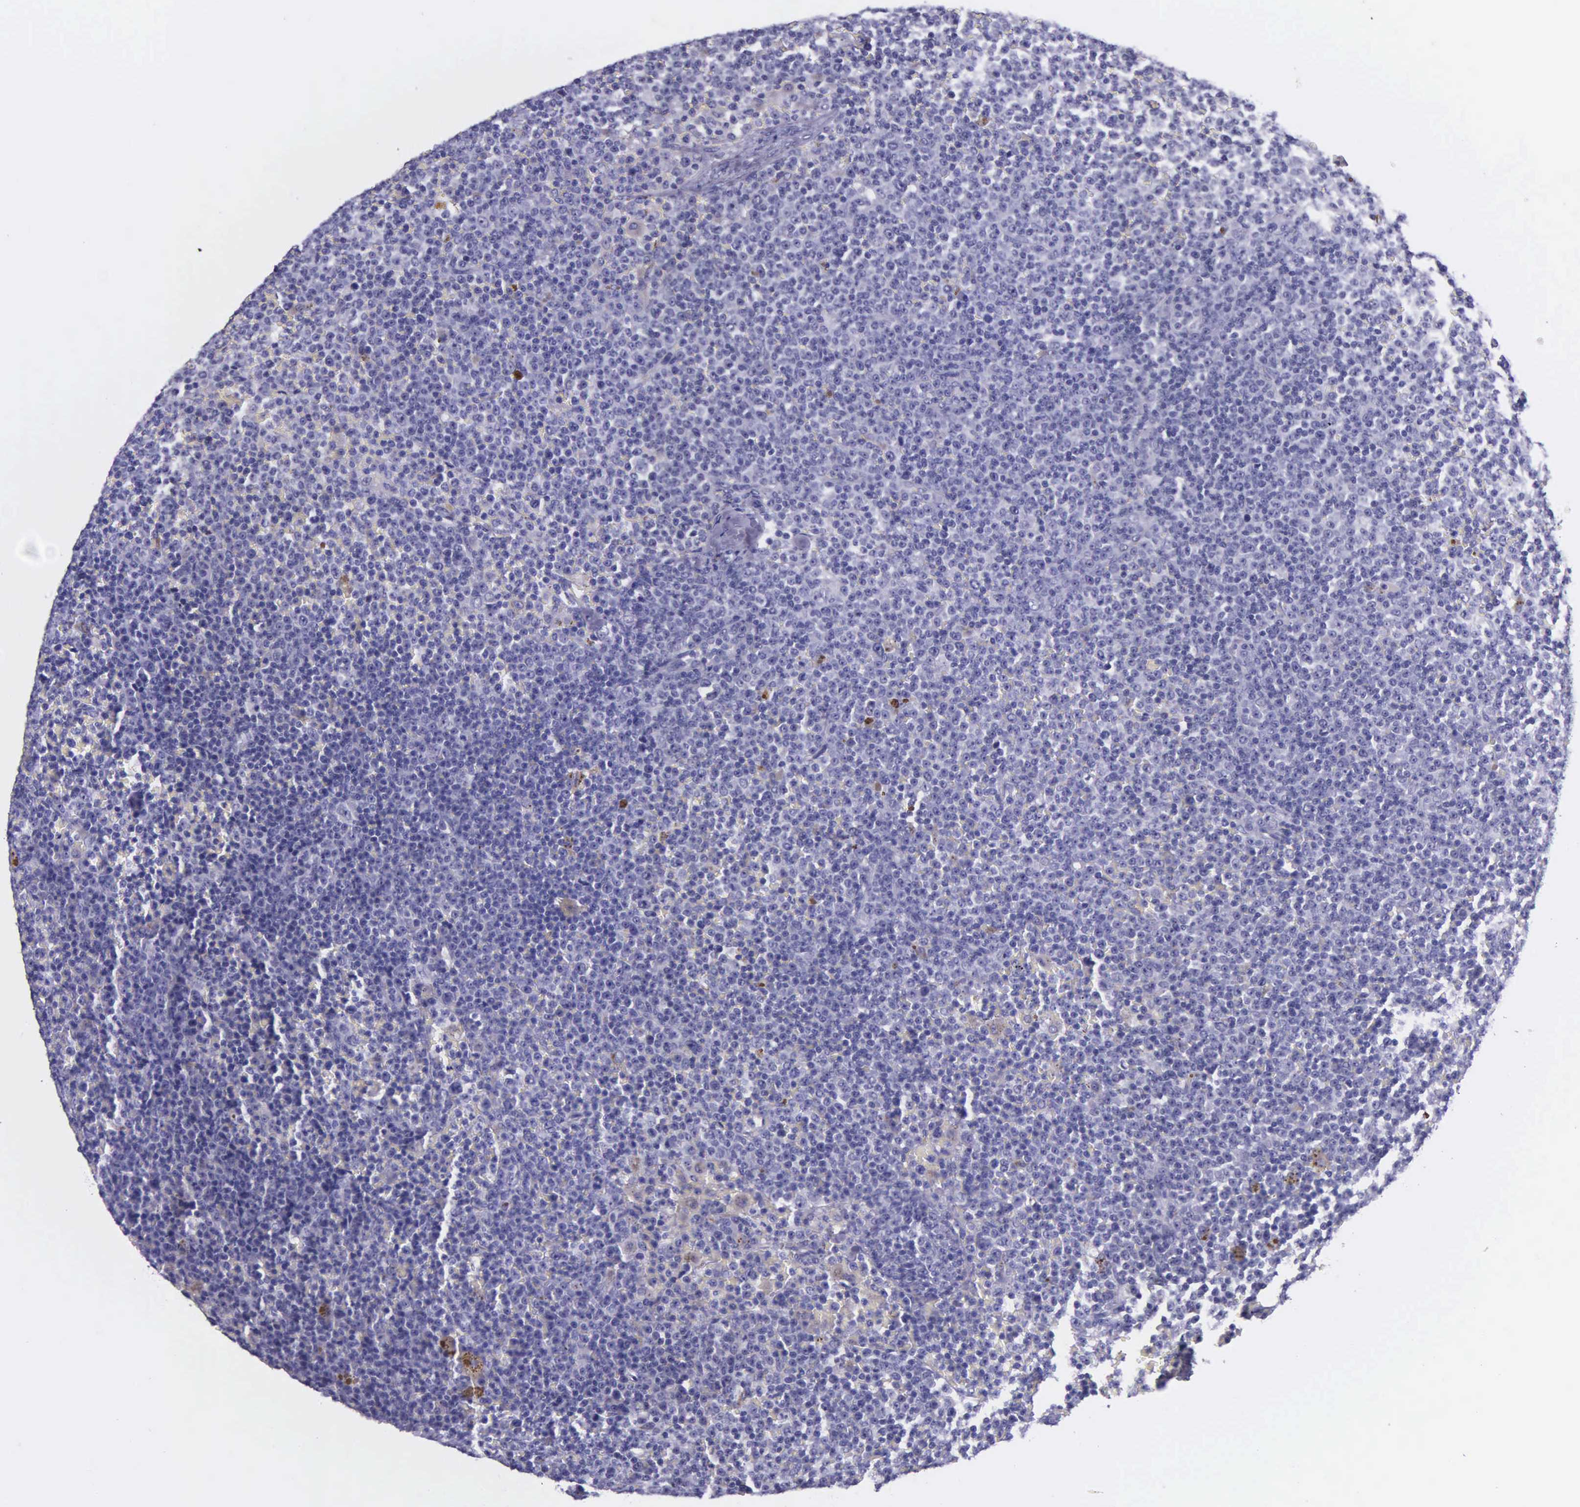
{"staining": {"intensity": "negative", "quantity": "none", "location": "none"}, "tissue": "lymphoma", "cell_type": "Tumor cells", "image_type": "cancer", "snomed": [{"axis": "morphology", "description": "Malignant lymphoma, non-Hodgkin's type, Low grade"}, {"axis": "topography", "description": "Lymph node"}], "caption": "Histopathology image shows no significant protein staining in tumor cells of malignant lymphoma, non-Hodgkin's type (low-grade).", "gene": "AHNAK2", "patient": {"sex": "male", "age": 50}}